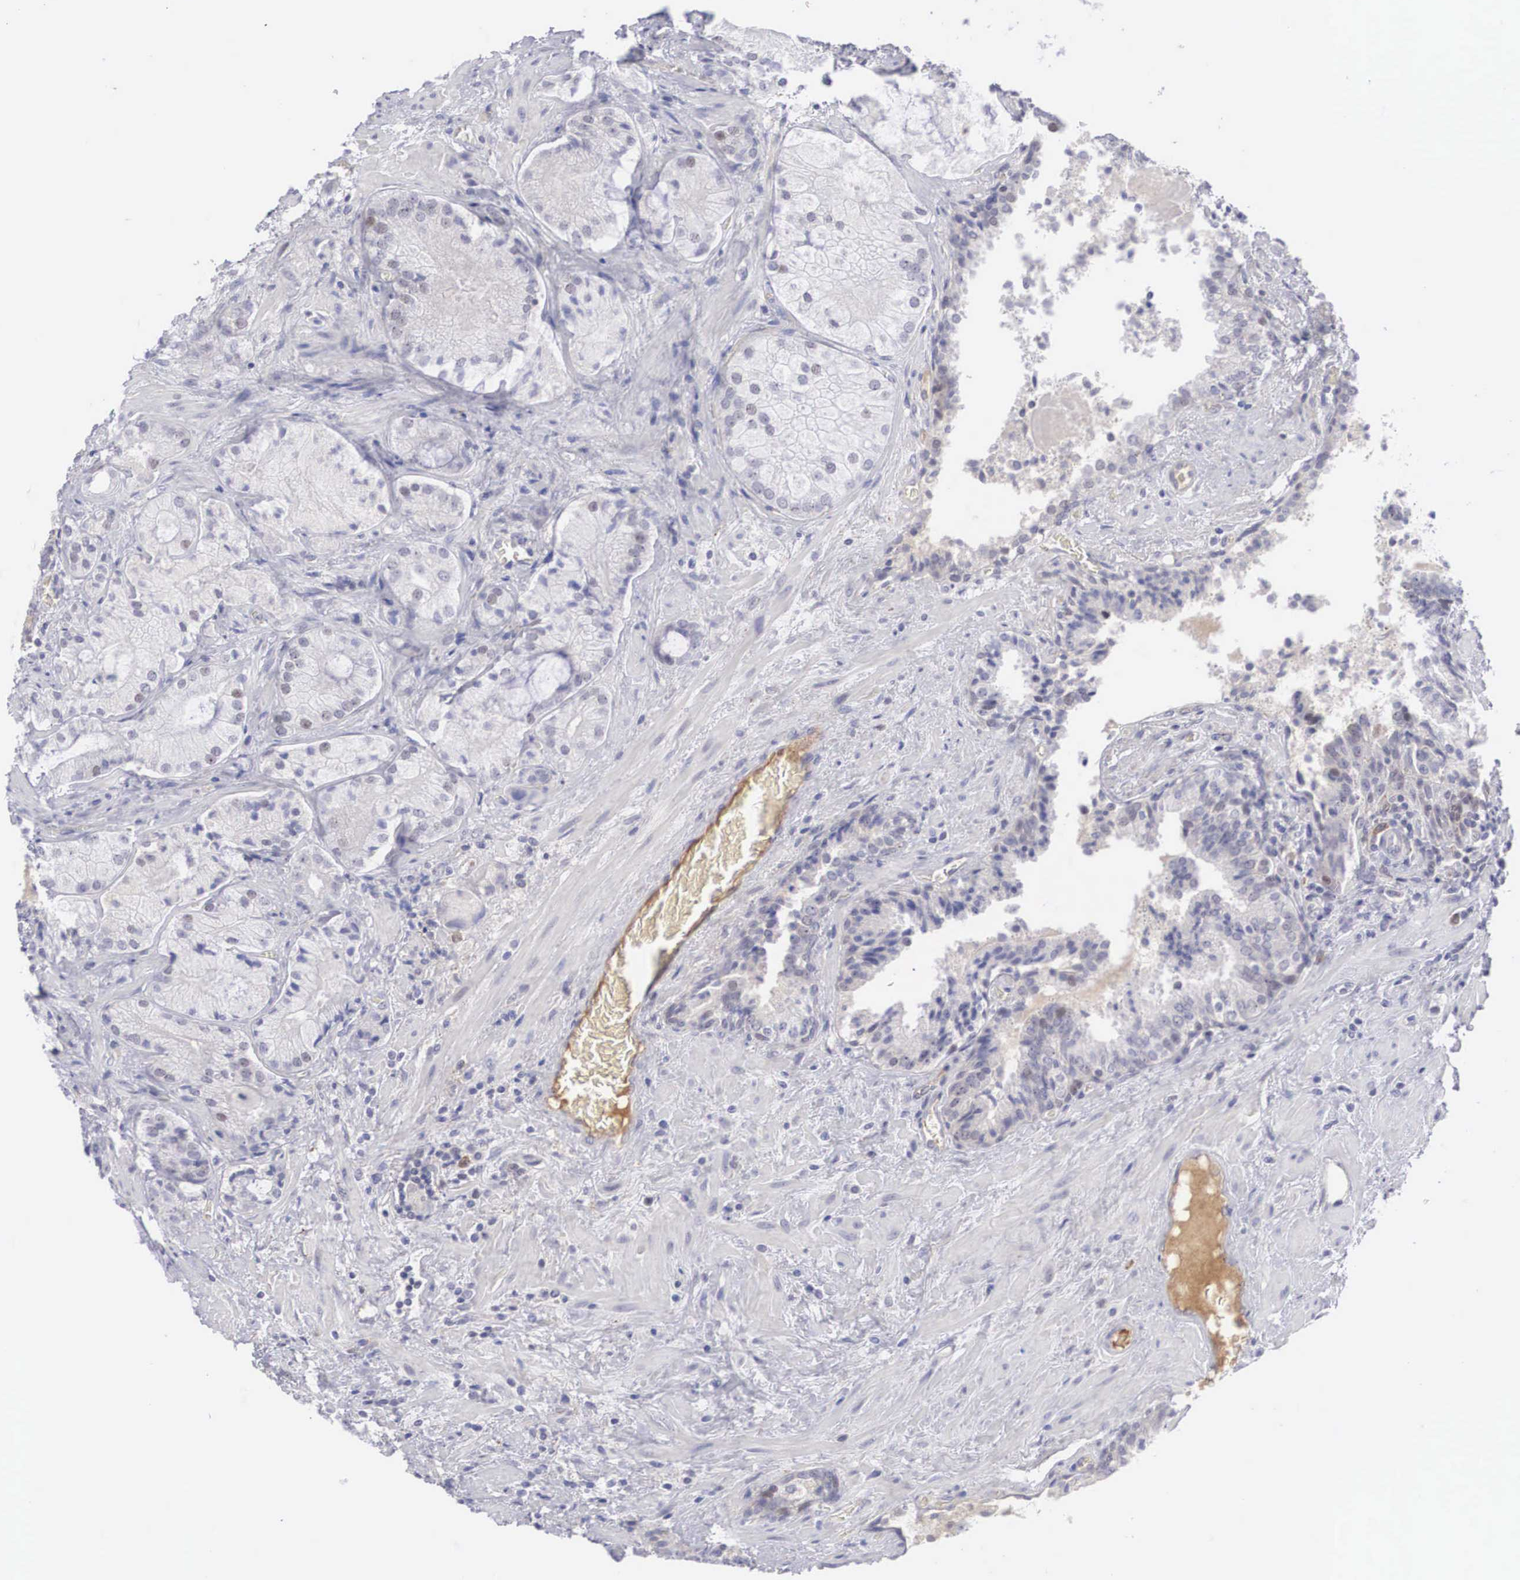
{"staining": {"intensity": "weak", "quantity": "<25%", "location": "nuclear"}, "tissue": "prostate cancer", "cell_type": "Tumor cells", "image_type": "cancer", "snomed": [{"axis": "morphology", "description": "Adenocarcinoma, Medium grade"}, {"axis": "topography", "description": "Prostate"}], "caption": "There is no significant staining in tumor cells of prostate cancer (adenocarcinoma (medium-grade)).", "gene": "RBPJ", "patient": {"sex": "male", "age": 70}}